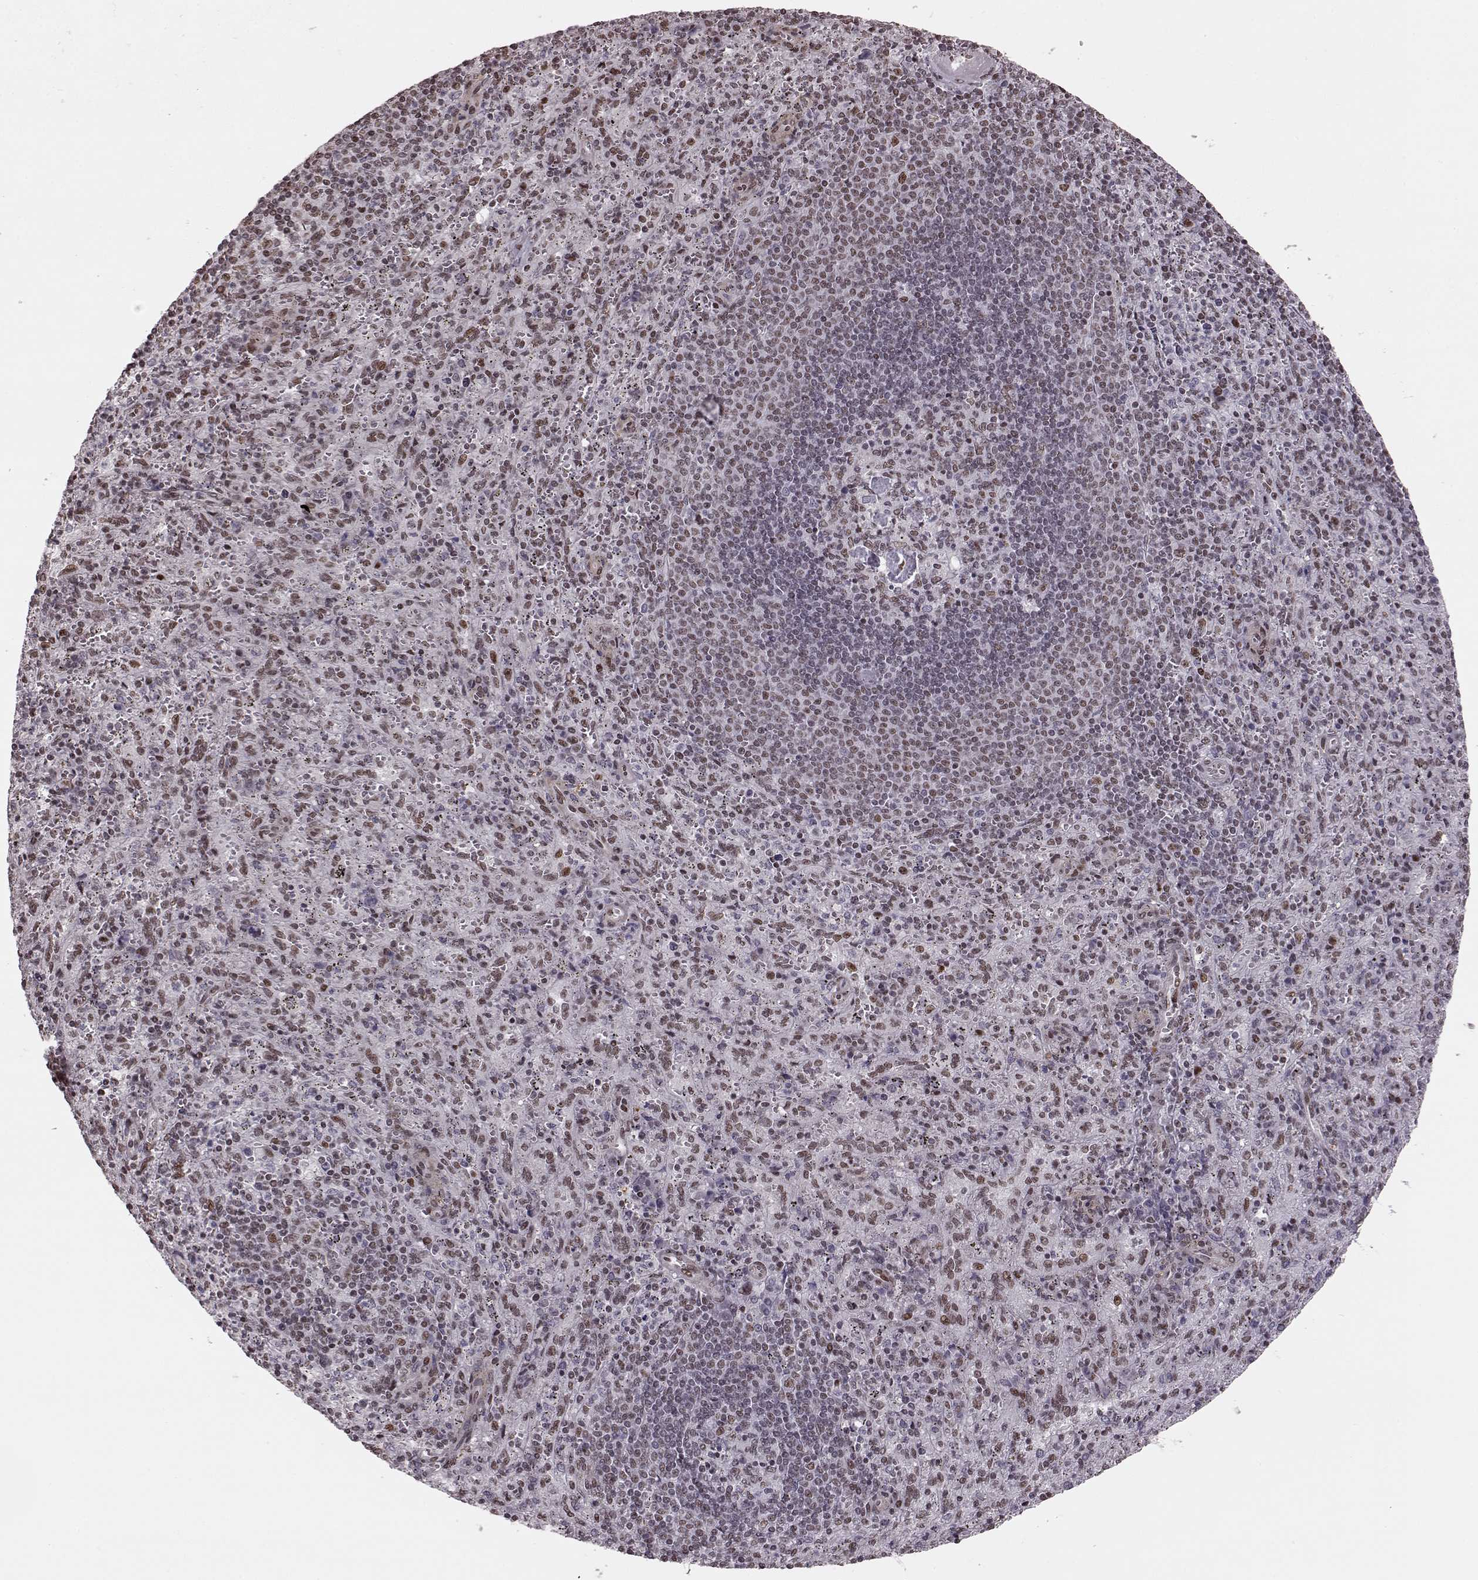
{"staining": {"intensity": "weak", "quantity": ">75%", "location": "nuclear"}, "tissue": "spleen", "cell_type": "Cells in red pulp", "image_type": "normal", "snomed": [{"axis": "morphology", "description": "Normal tissue, NOS"}, {"axis": "topography", "description": "Spleen"}], "caption": "The photomicrograph reveals immunohistochemical staining of unremarkable spleen. There is weak nuclear staining is present in about >75% of cells in red pulp. Immunohistochemistry (ihc) stains the protein of interest in brown and the nuclei are stained blue.", "gene": "NR2C1", "patient": {"sex": "male", "age": 57}}